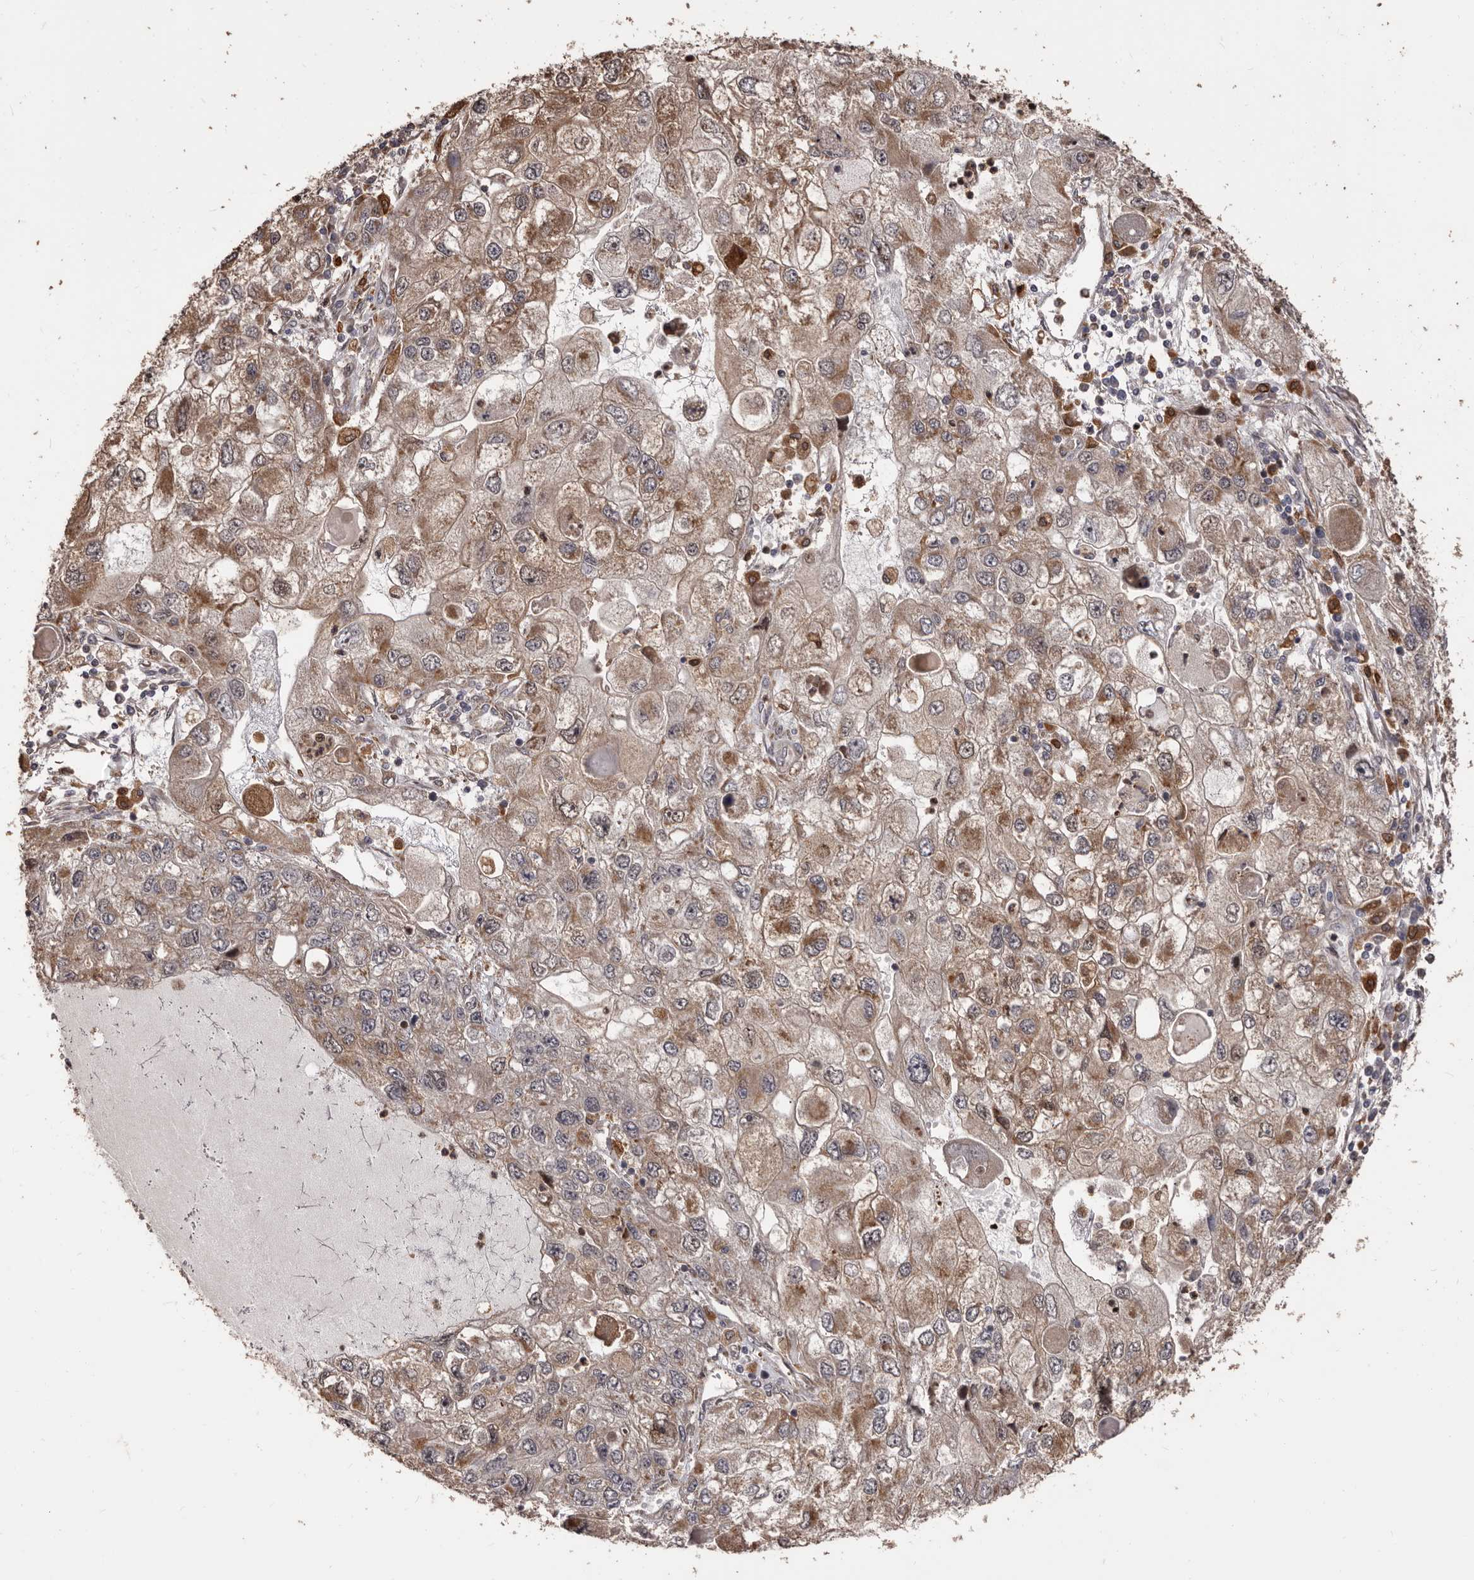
{"staining": {"intensity": "moderate", "quantity": ">75%", "location": "cytoplasmic/membranous"}, "tissue": "endometrial cancer", "cell_type": "Tumor cells", "image_type": "cancer", "snomed": [{"axis": "morphology", "description": "Adenocarcinoma, NOS"}, {"axis": "topography", "description": "Endometrium"}], "caption": "IHC (DAB (3,3'-diaminobenzidine)) staining of endometrial cancer (adenocarcinoma) demonstrates moderate cytoplasmic/membranous protein expression in approximately >75% of tumor cells. (IHC, brightfield microscopy, high magnification).", "gene": "ZCCHC7", "patient": {"sex": "female", "age": 49}}